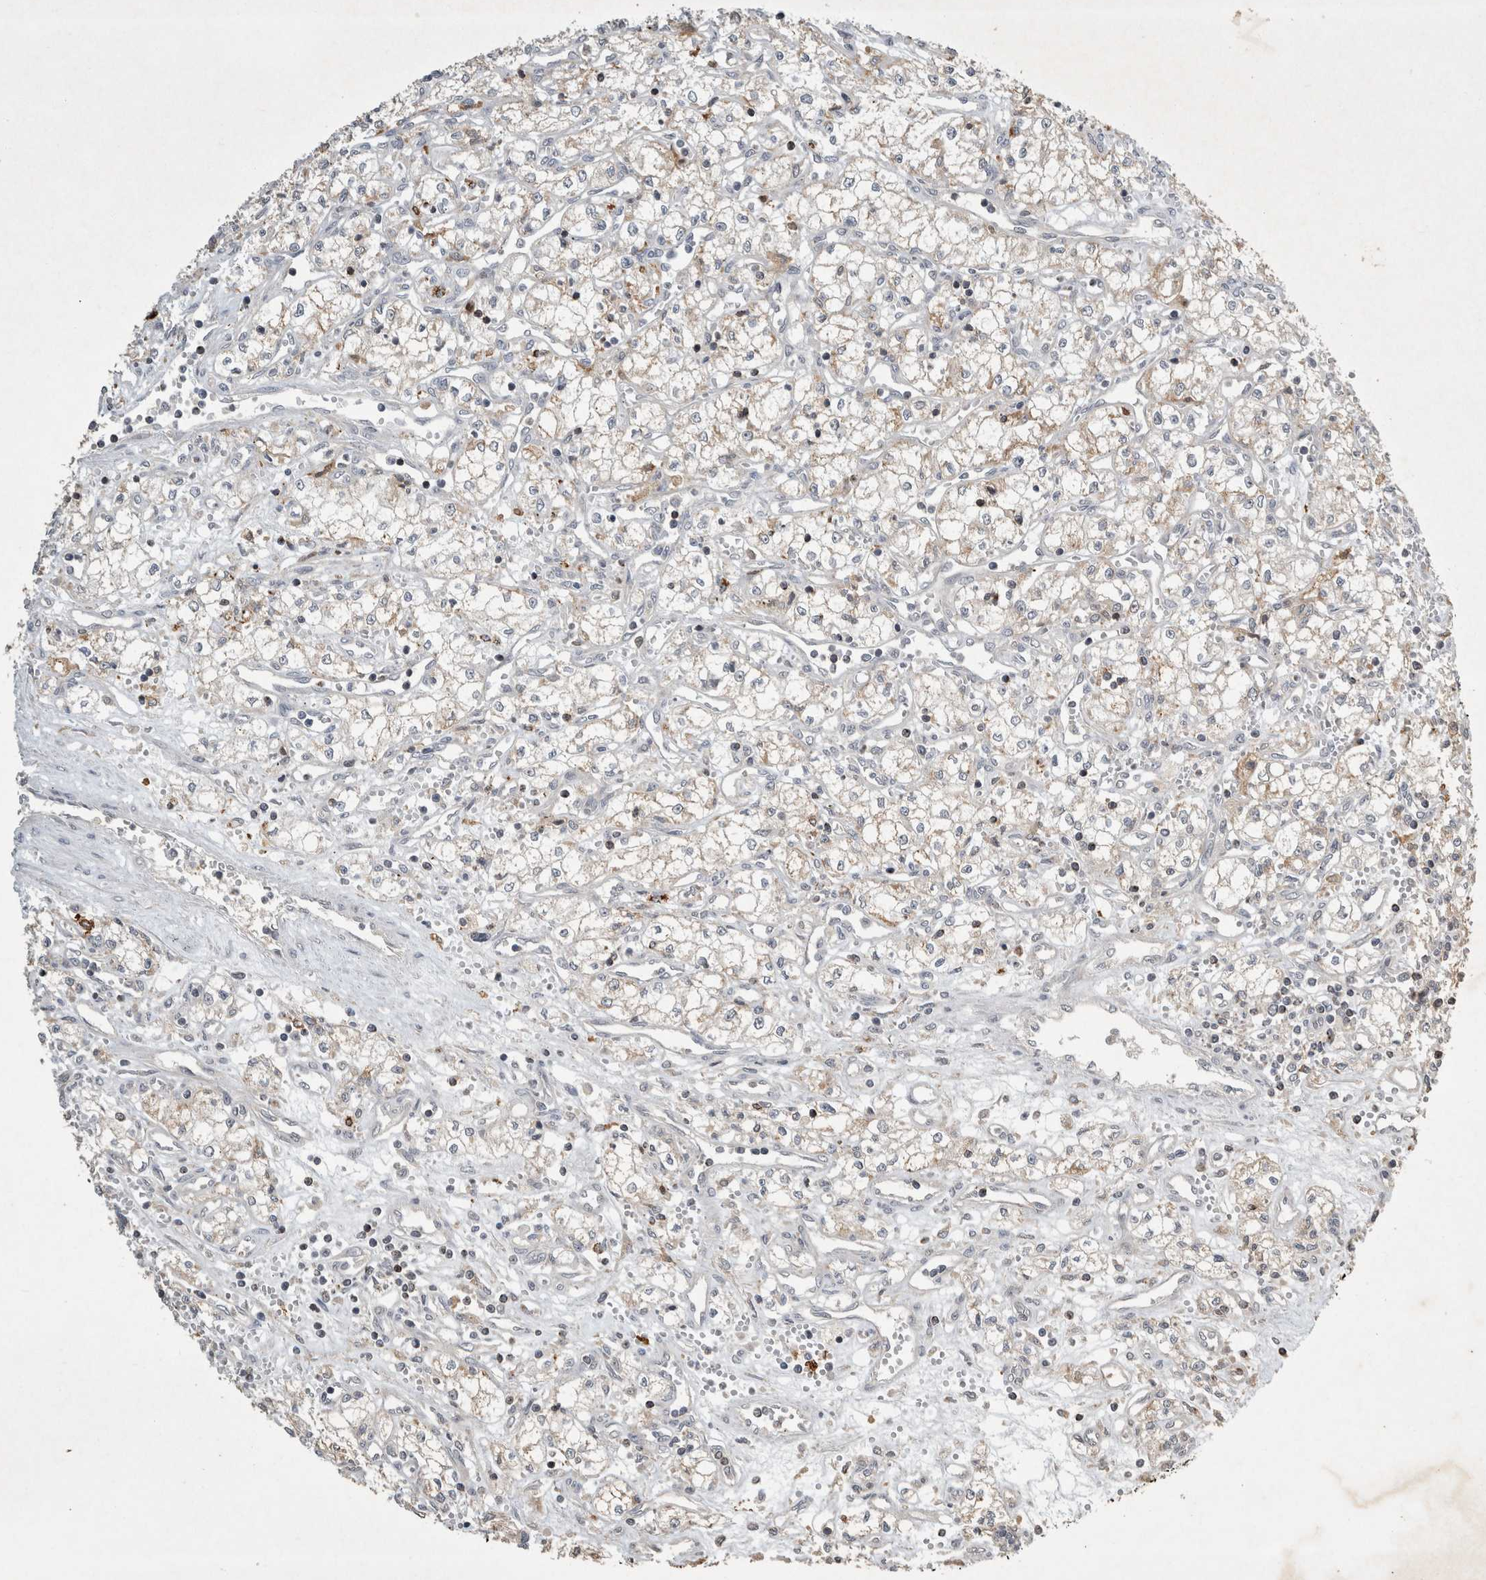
{"staining": {"intensity": "weak", "quantity": "25%-75%", "location": "cytoplasmic/membranous"}, "tissue": "renal cancer", "cell_type": "Tumor cells", "image_type": "cancer", "snomed": [{"axis": "morphology", "description": "Adenocarcinoma, NOS"}, {"axis": "topography", "description": "Kidney"}], "caption": "Protein staining by IHC demonstrates weak cytoplasmic/membranous positivity in about 25%-75% of tumor cells in renal adenocarcinoma.", "gene": "SERAC1", "patient": {"sex": "male", "age": 59}}